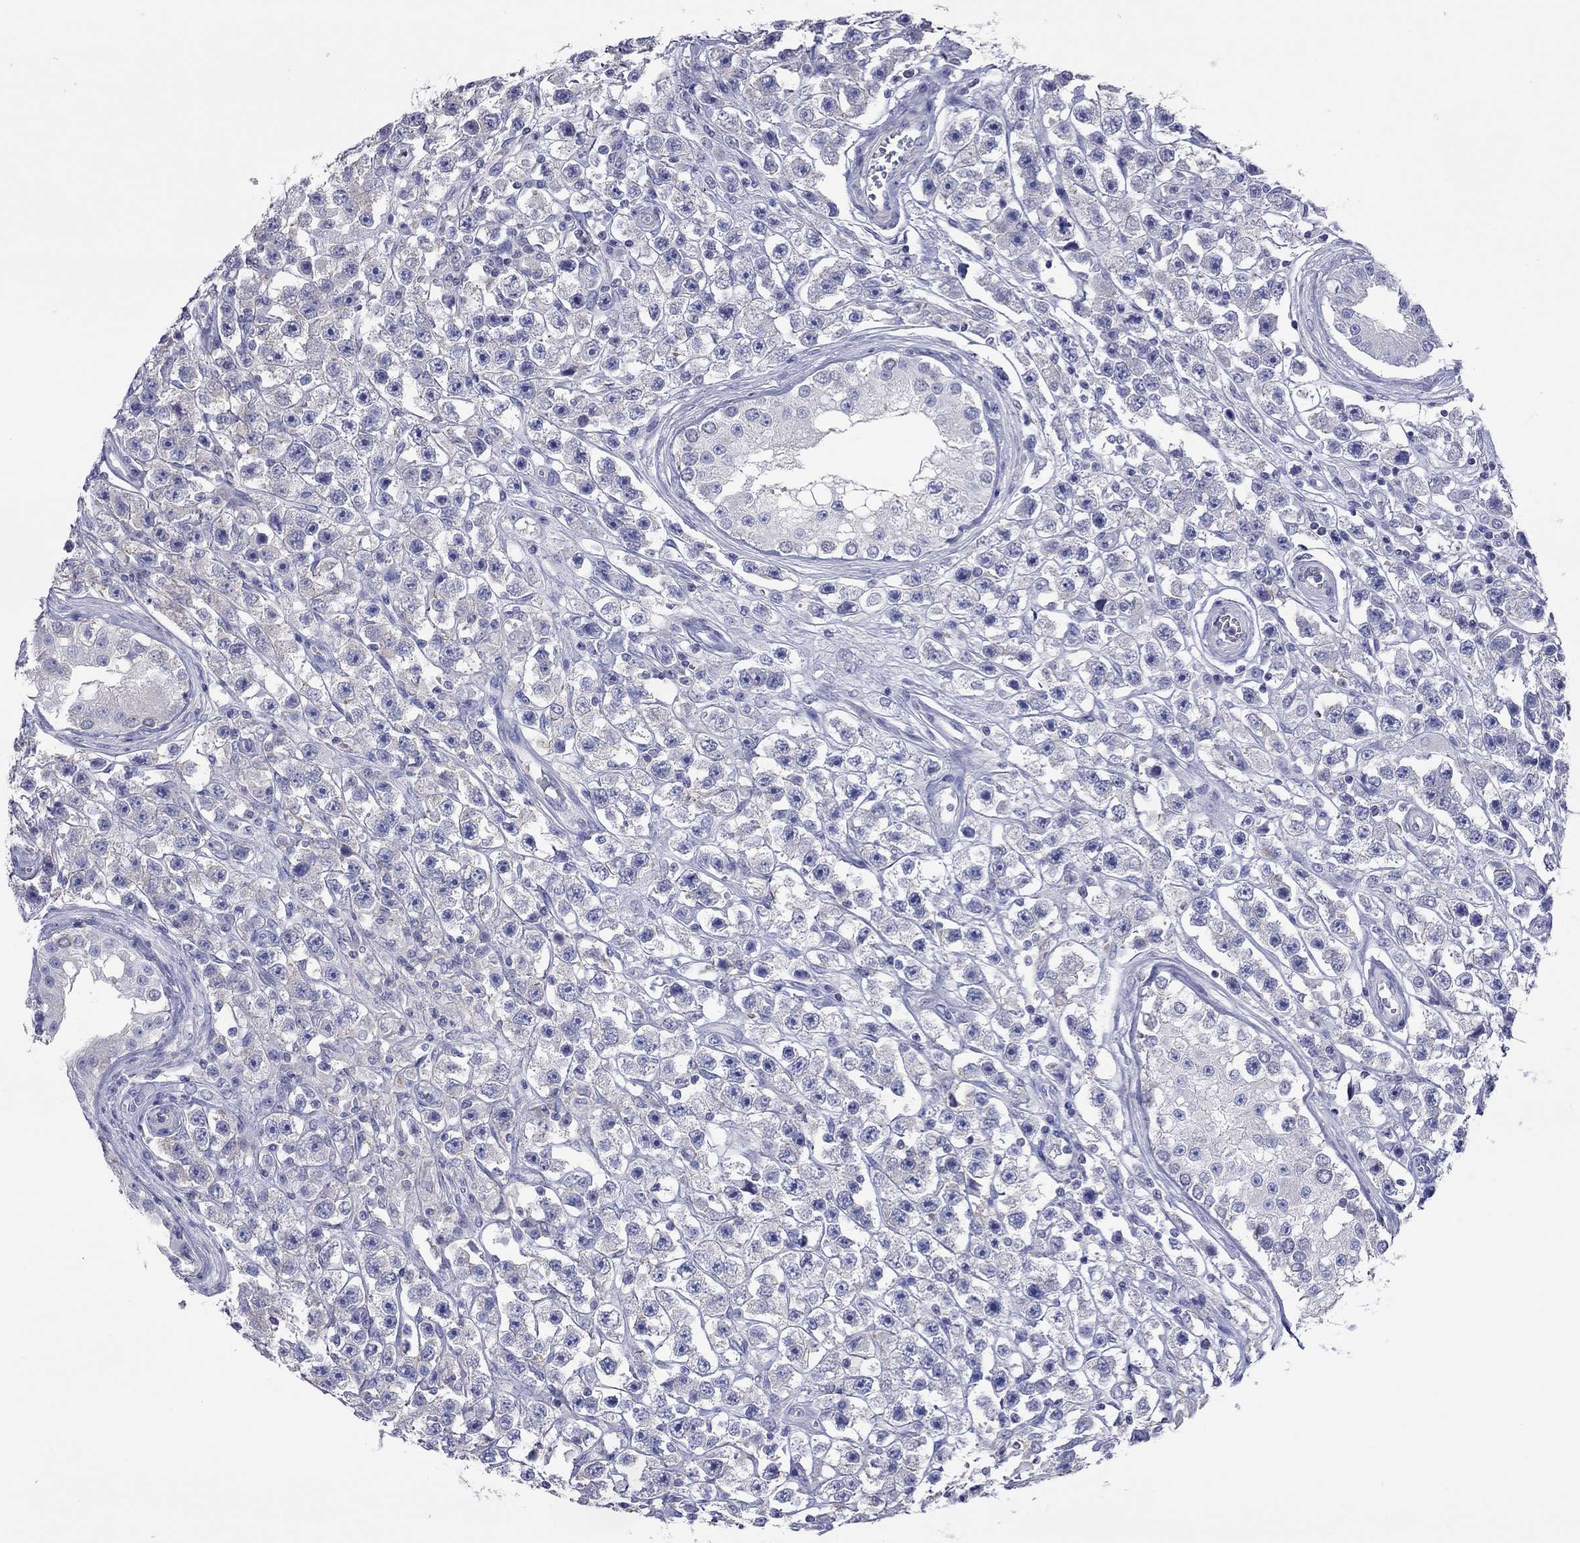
{"staining": {"intensity": "negative", "quantity": "none", "location": "none"}, "tissue": "testis cancer", "cell_type": "Tumor cells", "image_type": "cancer", "snomed": [{"axis": "morphology", "description": "Seminoma, NOS"}, {"axis": "topography", "description": "Testis"}], "caption": "The immunohistochemistry (IHC) image has no significant positivity in tumor cells of testis seminoma tissue.", "gene": "ACTL7B", "patient": {"sex": "male", "age": 45}}